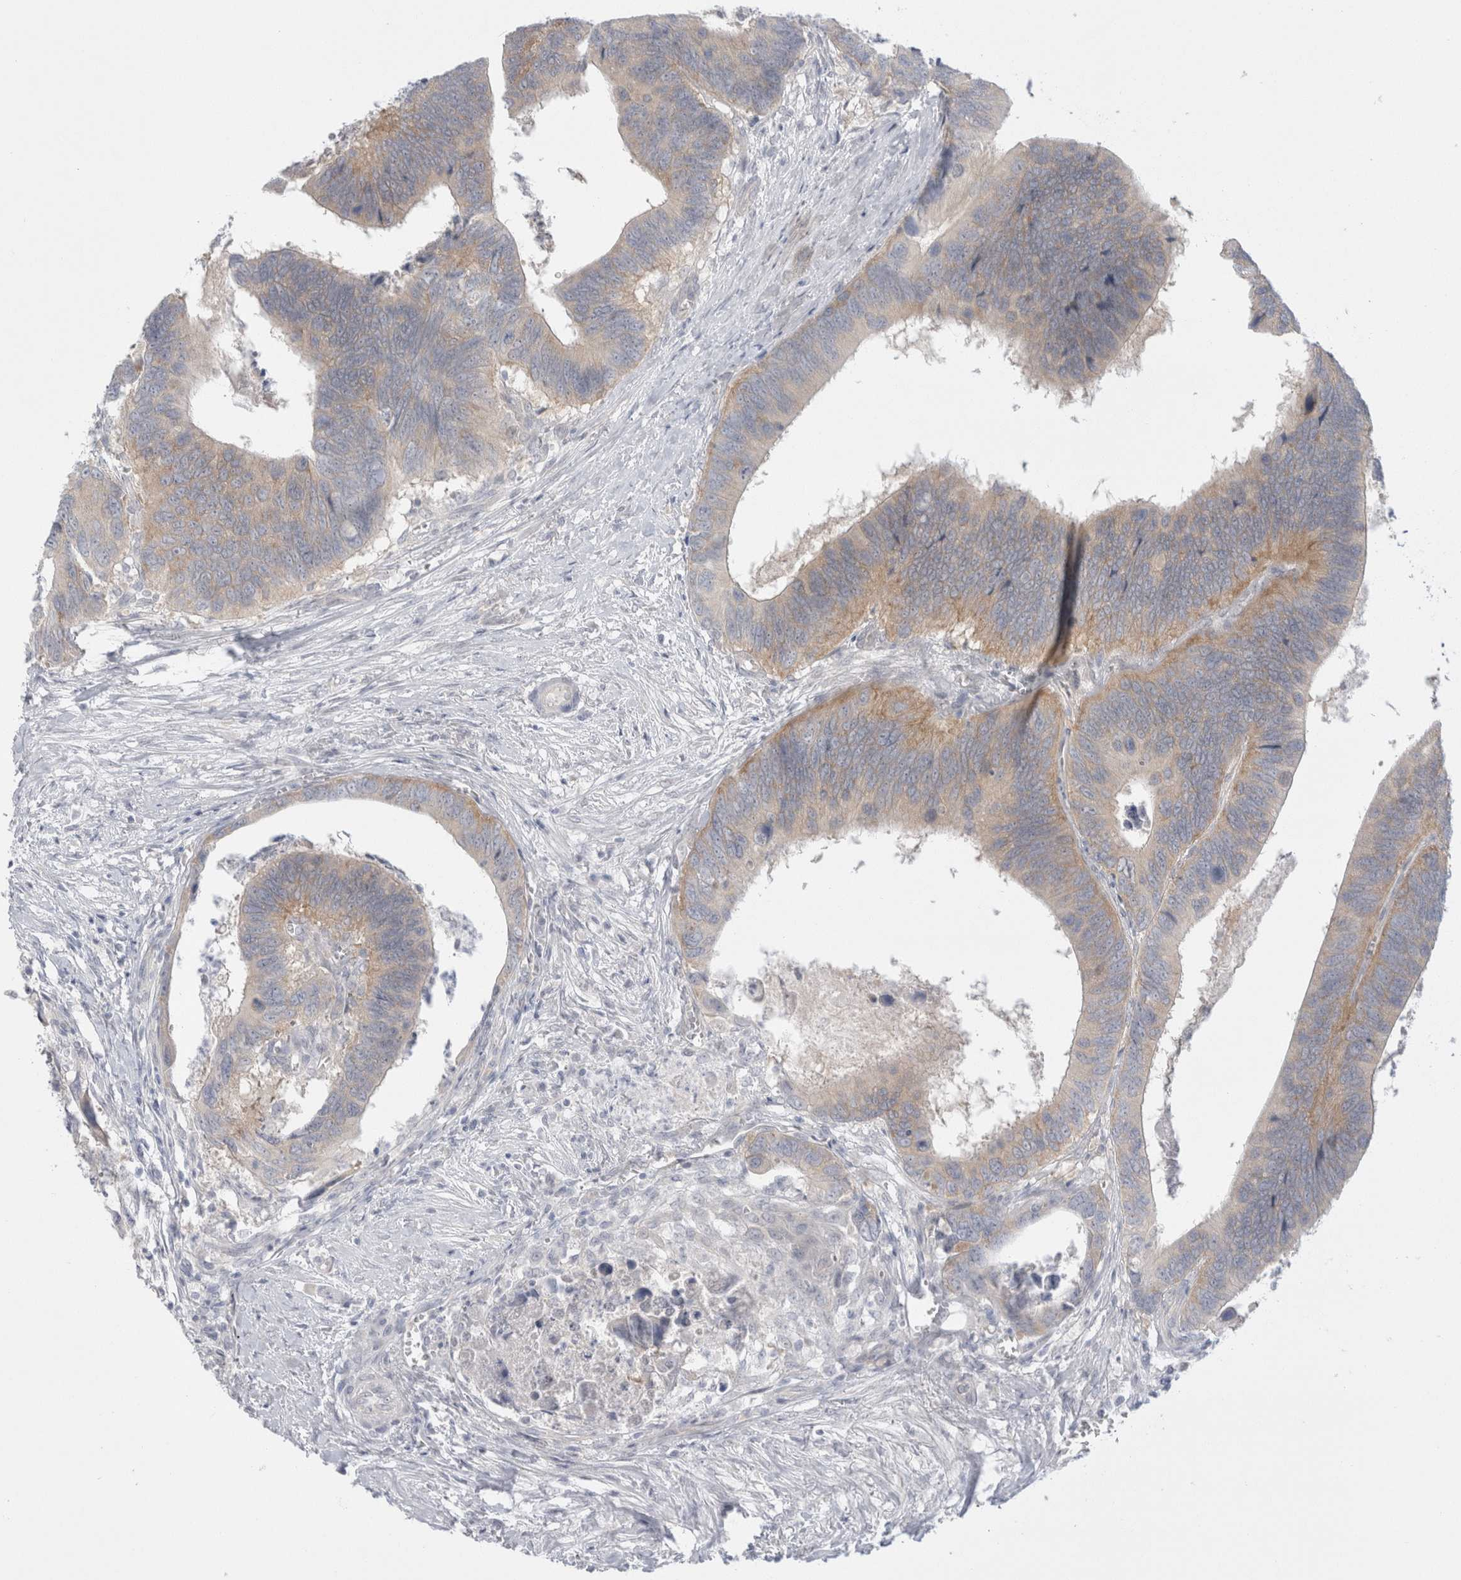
{"staining": {"intensity": "weak", "quantity": ">75%", "location": "cytoplasmic/membranous"}, "tissue": "colorectal cancer", "cell_type": "Tumor cells", "image_type": "cancer", "snomed": [{"axis": "morphology", "description": "Adenocarcinoma, NOS"}, {"axis": "topography", "description": "Colon"}], "caption": "DAB immunohistochemical staining of colorectal adenocarcinoma shows weak cytoplasmic/membranous protein staining in about >75% of tumor cells. (IHC, brightfield microscopy, high magnification).", "gene": "WIPF2", "patient": {"sex": "male", "age": 72}}